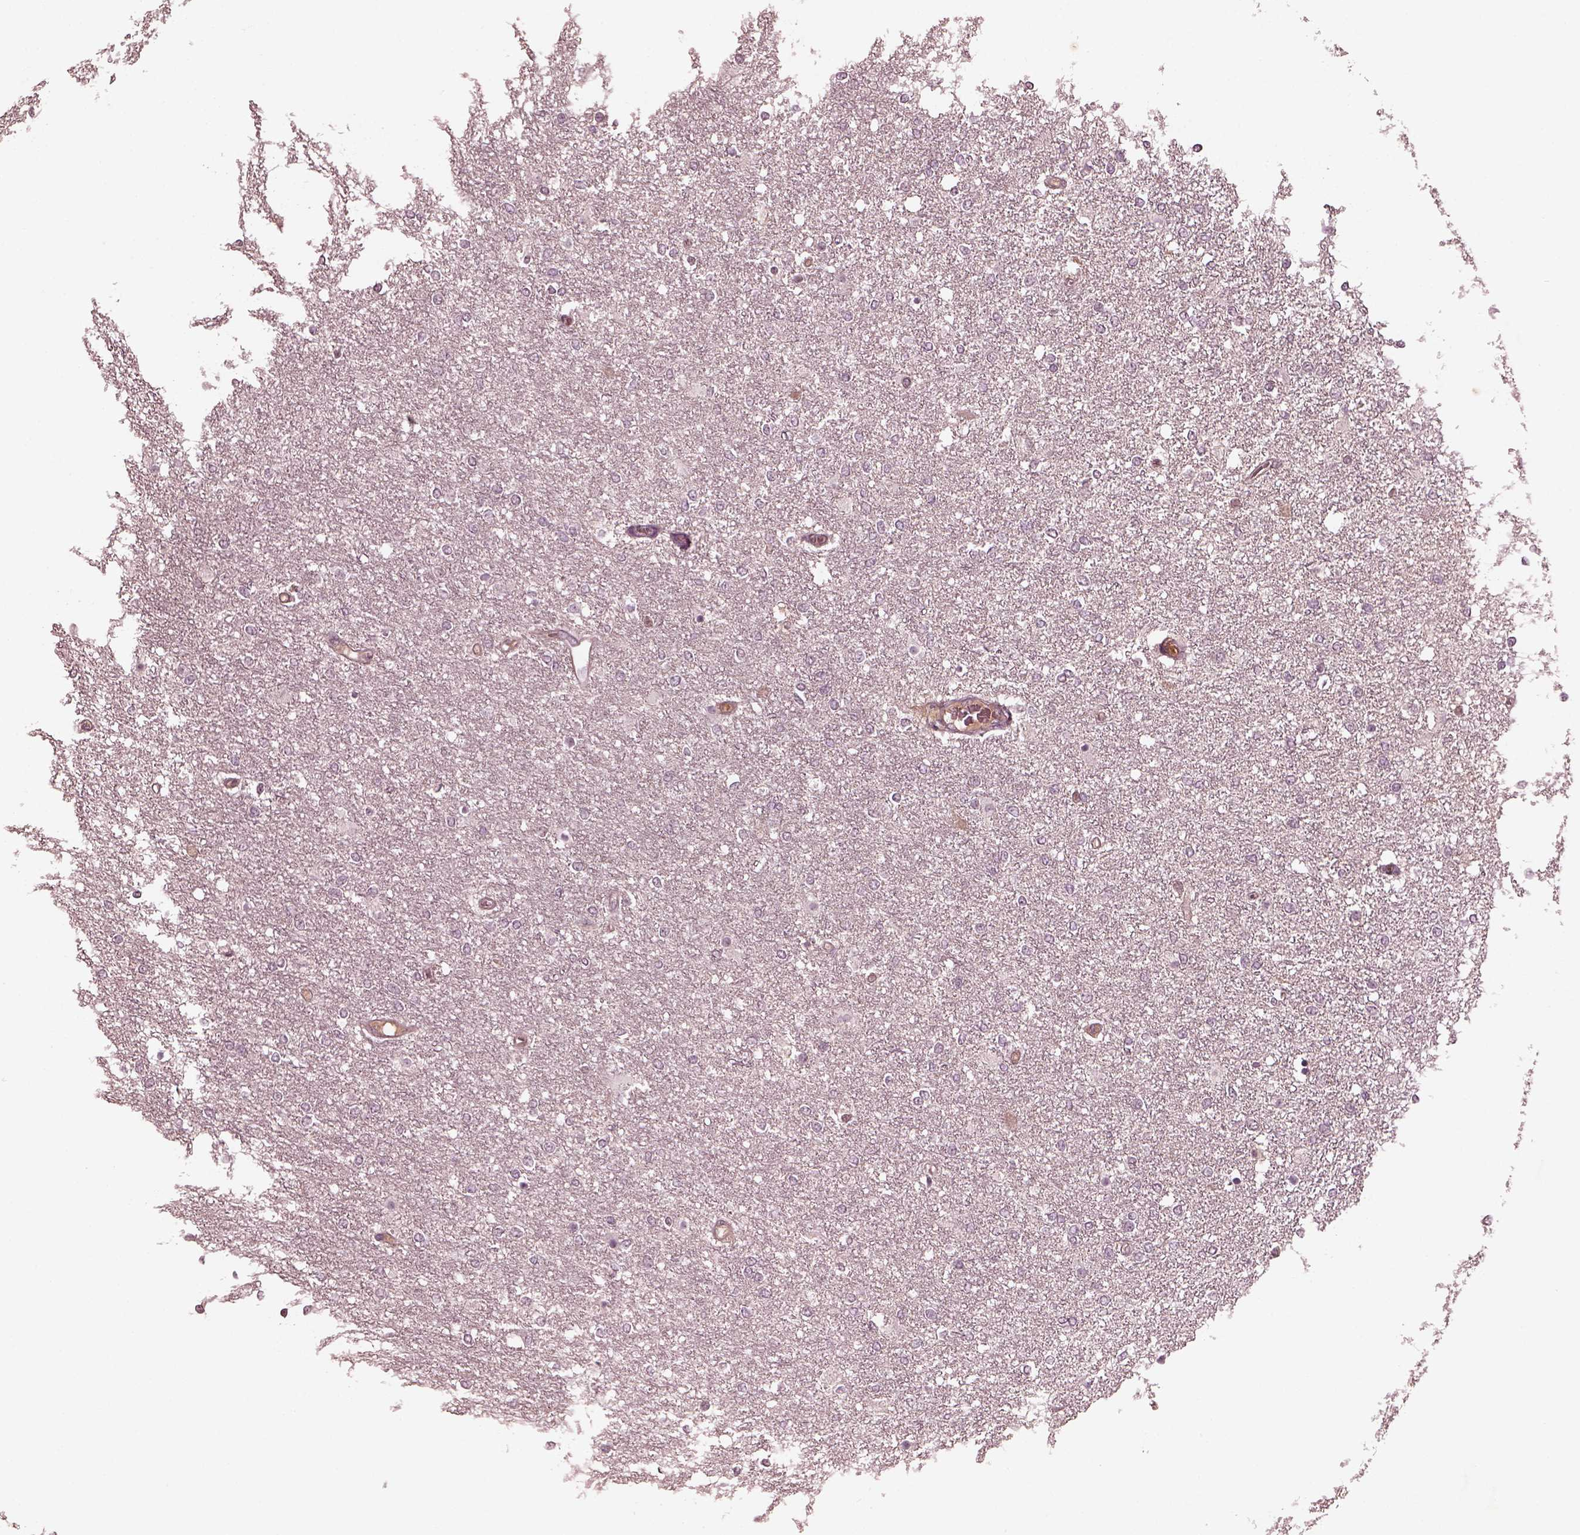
{"staining": {"intensity": "negative", "quantity": "none", "location": "none"}, "tissue": "glioma", "cell_type": "Tumor cells", "image_type": "cancer", "snomed": [{"axis": "morphology", "description": "Glioma, malignant, High grade"}, {"axis": "topography", "description": "Brain"}], "caption": "The photomicrograph shows no significant expression in tumor cells of glioma. (Stains: DAB (3,3'-diaminobenzidine) IHC with hematoxylin counter stain, Microscopy: brightfield microscopy at high magnification).", "gene": "VWA5B1", "patient": {"sex": "female", "age": 61}}